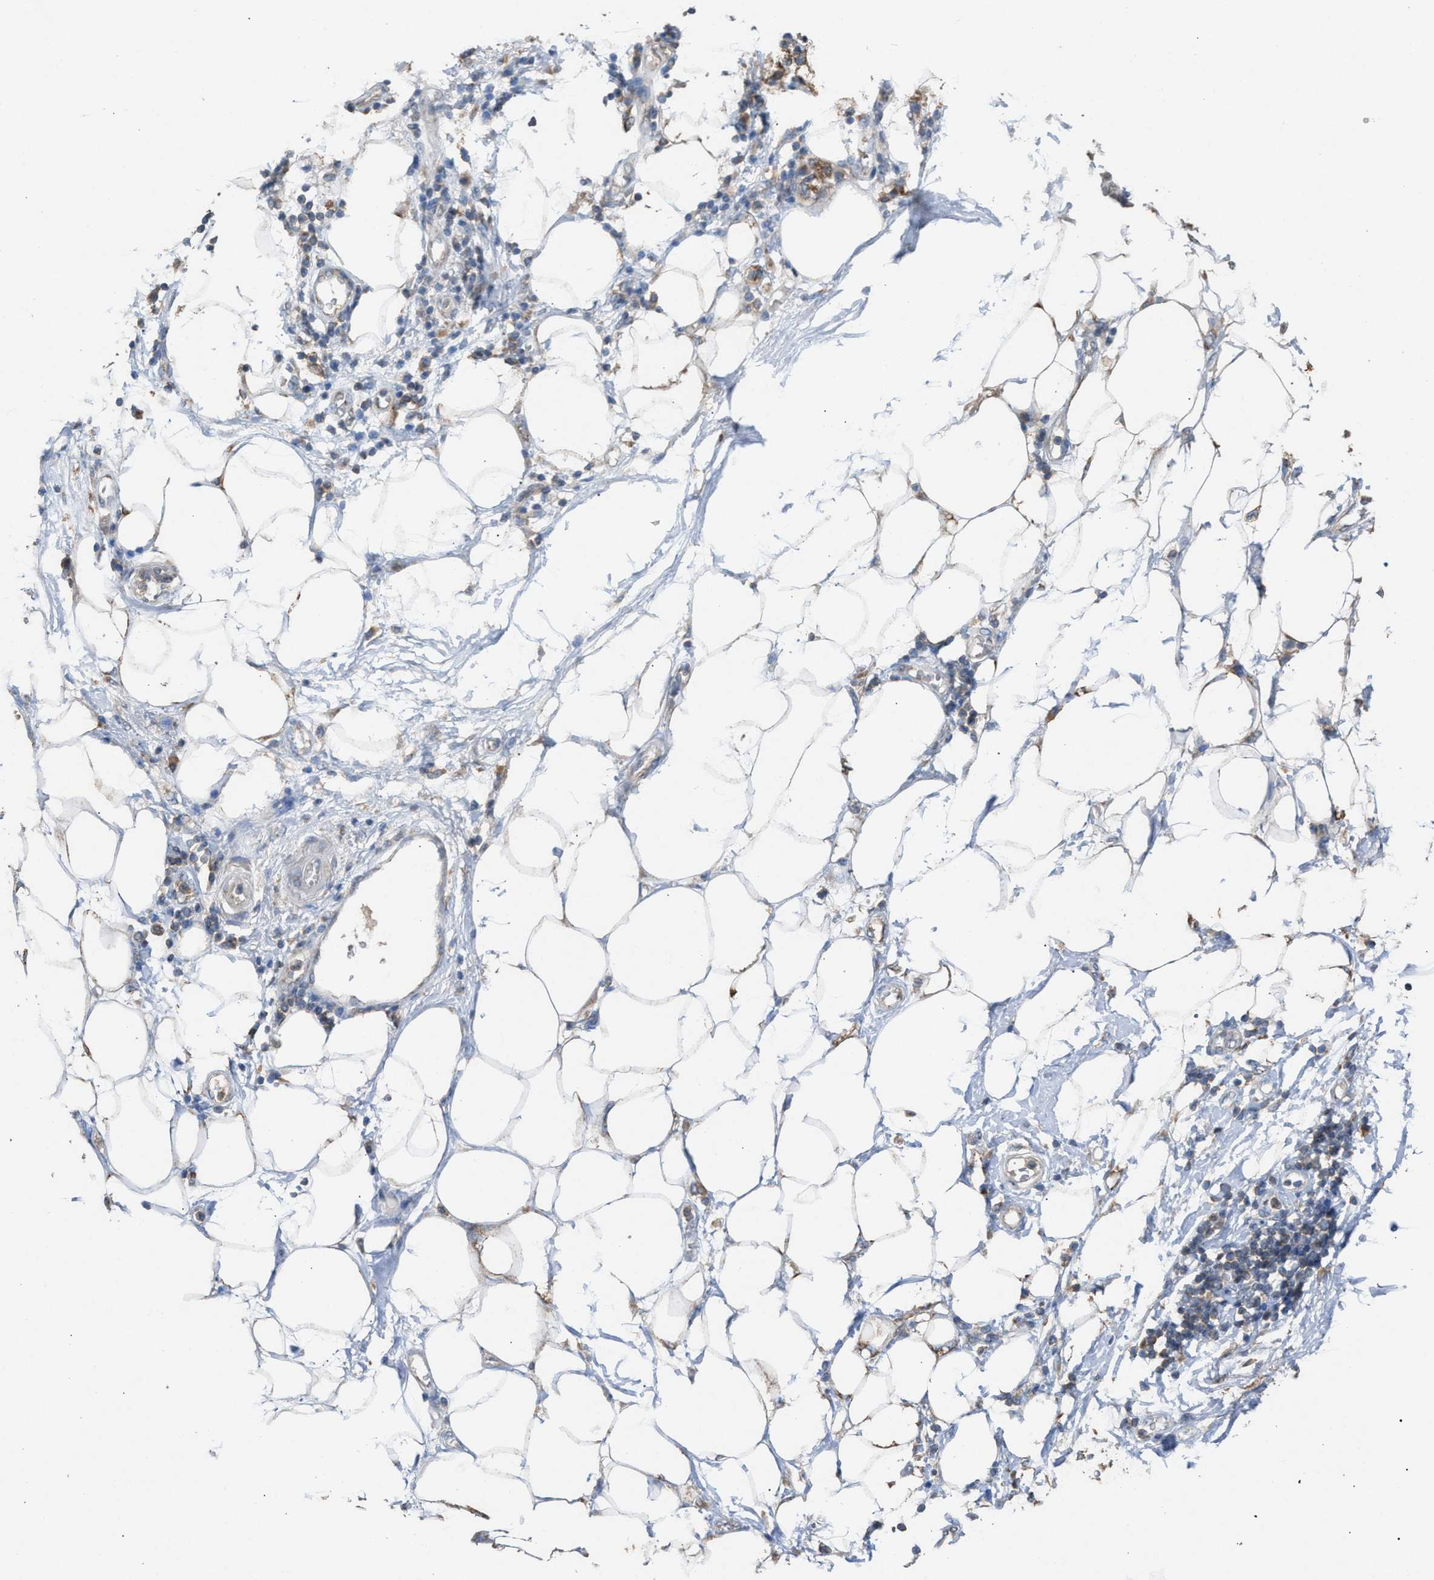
{"staining": {"intensity": "weak", "quantity": "25%-75%", "location": "cytoplasmic/membranous"}, "tissue": "adipose tissue", "cell_type": "Adipocytes", "image_type": "normal", "snomed": [{"axis": "morphology", "description": "Normal tissue, NOS"}, {"axis": "morphology", "description": "Adenocarcinoma, NOS"}, {"axis": "topography", "description": "Duodenum"}, {"axis": "topography", "description": "Peripheral nerve tissue"}], "caption": "Adipocytes reveal weak cytoplasmic/membranous staining in about 25%-75% of cells in normal adipose tissue.", "gene": "TPK1", "patient": {"sex": "female", "age": 60}}